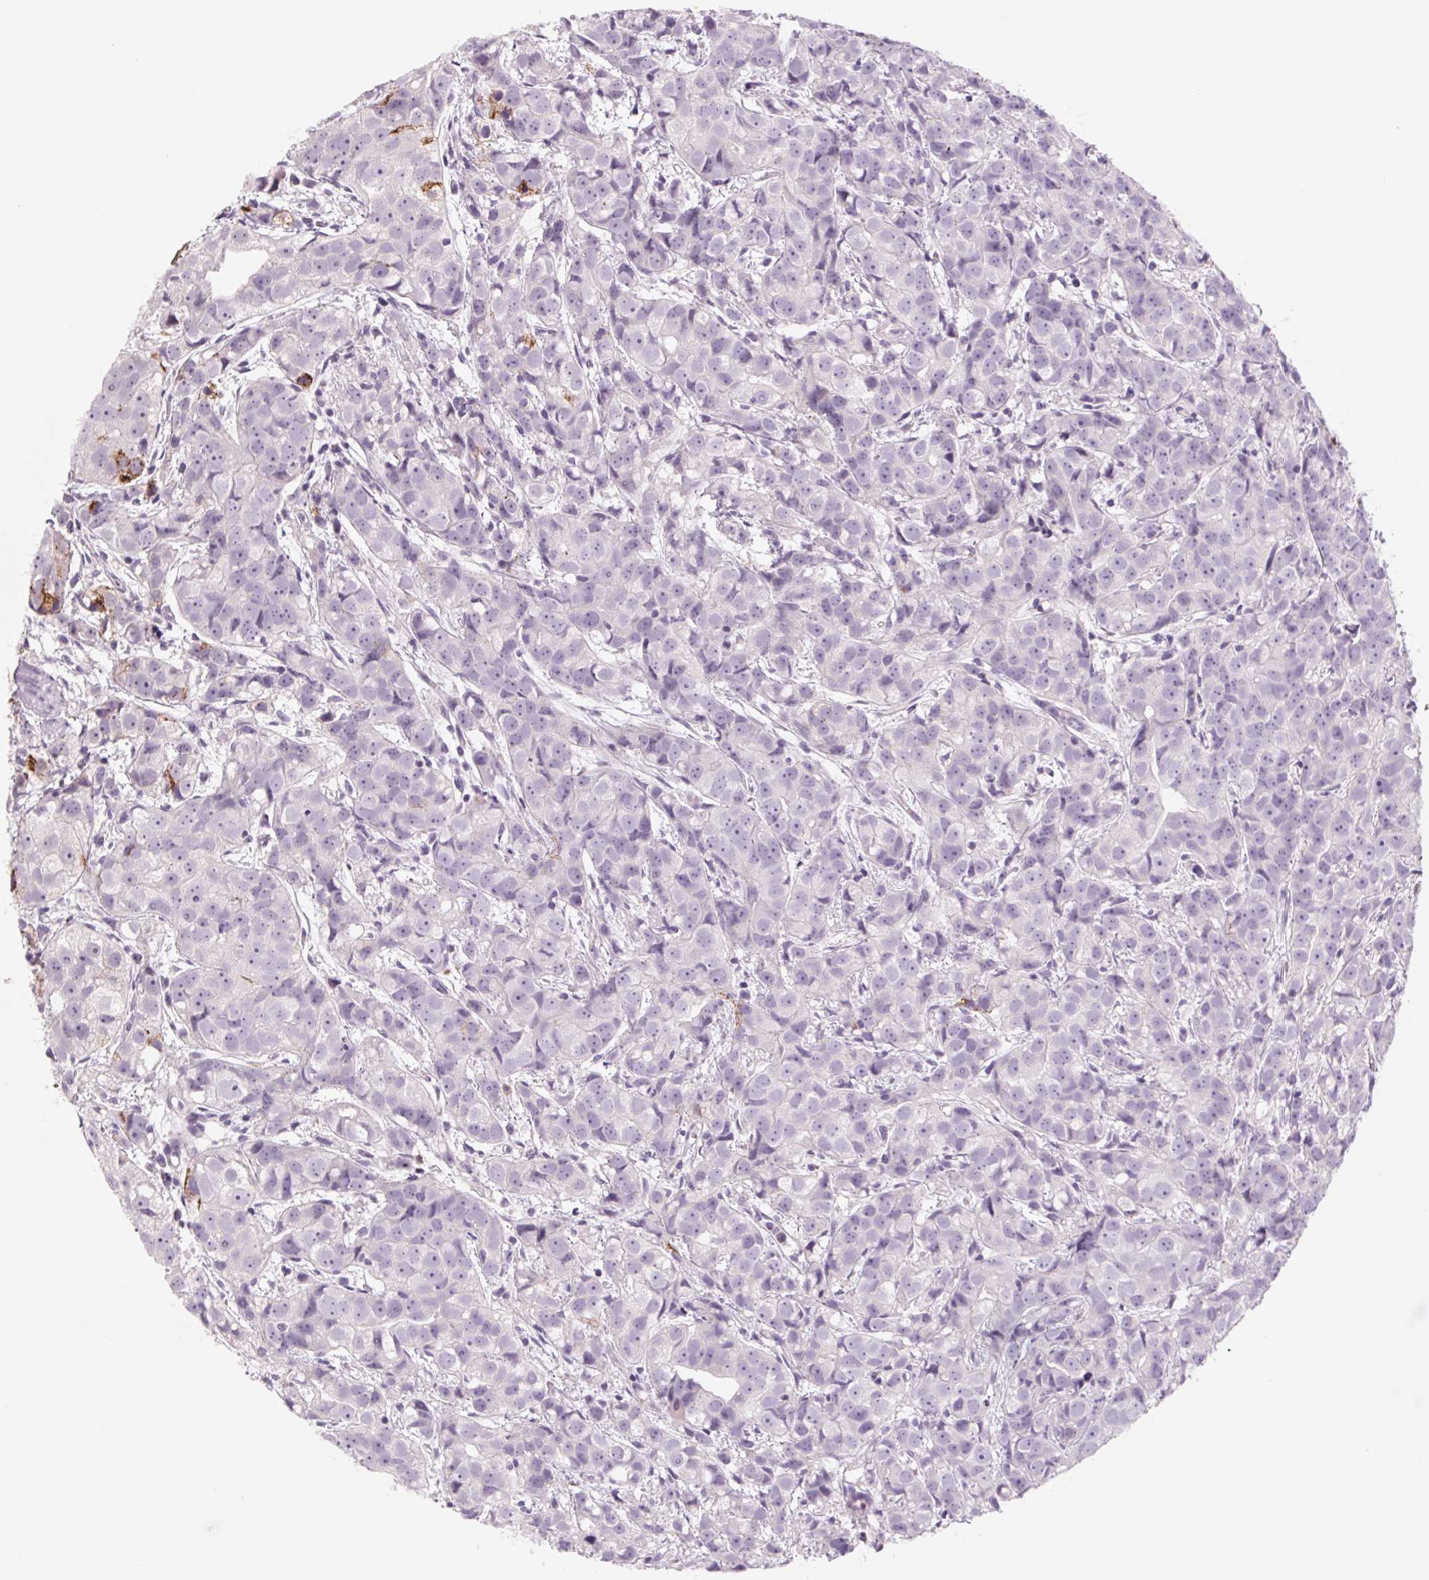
{"staining": {"intensity": "negative", "quantity": "none", "location": "none"}, "tissue": "prostate cancer", "cell_type": "Tumor cells", "image_type": "cancer", "snomed": [{"axis": "morphology", "description": "Adenocarcinoma, High grade"}, {"axis": "topography", "description": "Prostate"}], "caption": "Histopathology image shows no significant protein staining in tumor cells of adenocarcinoma (high-grade) (prostate).", "gene": "KRT1", "patient": {"sex": "male", "age": 68}}